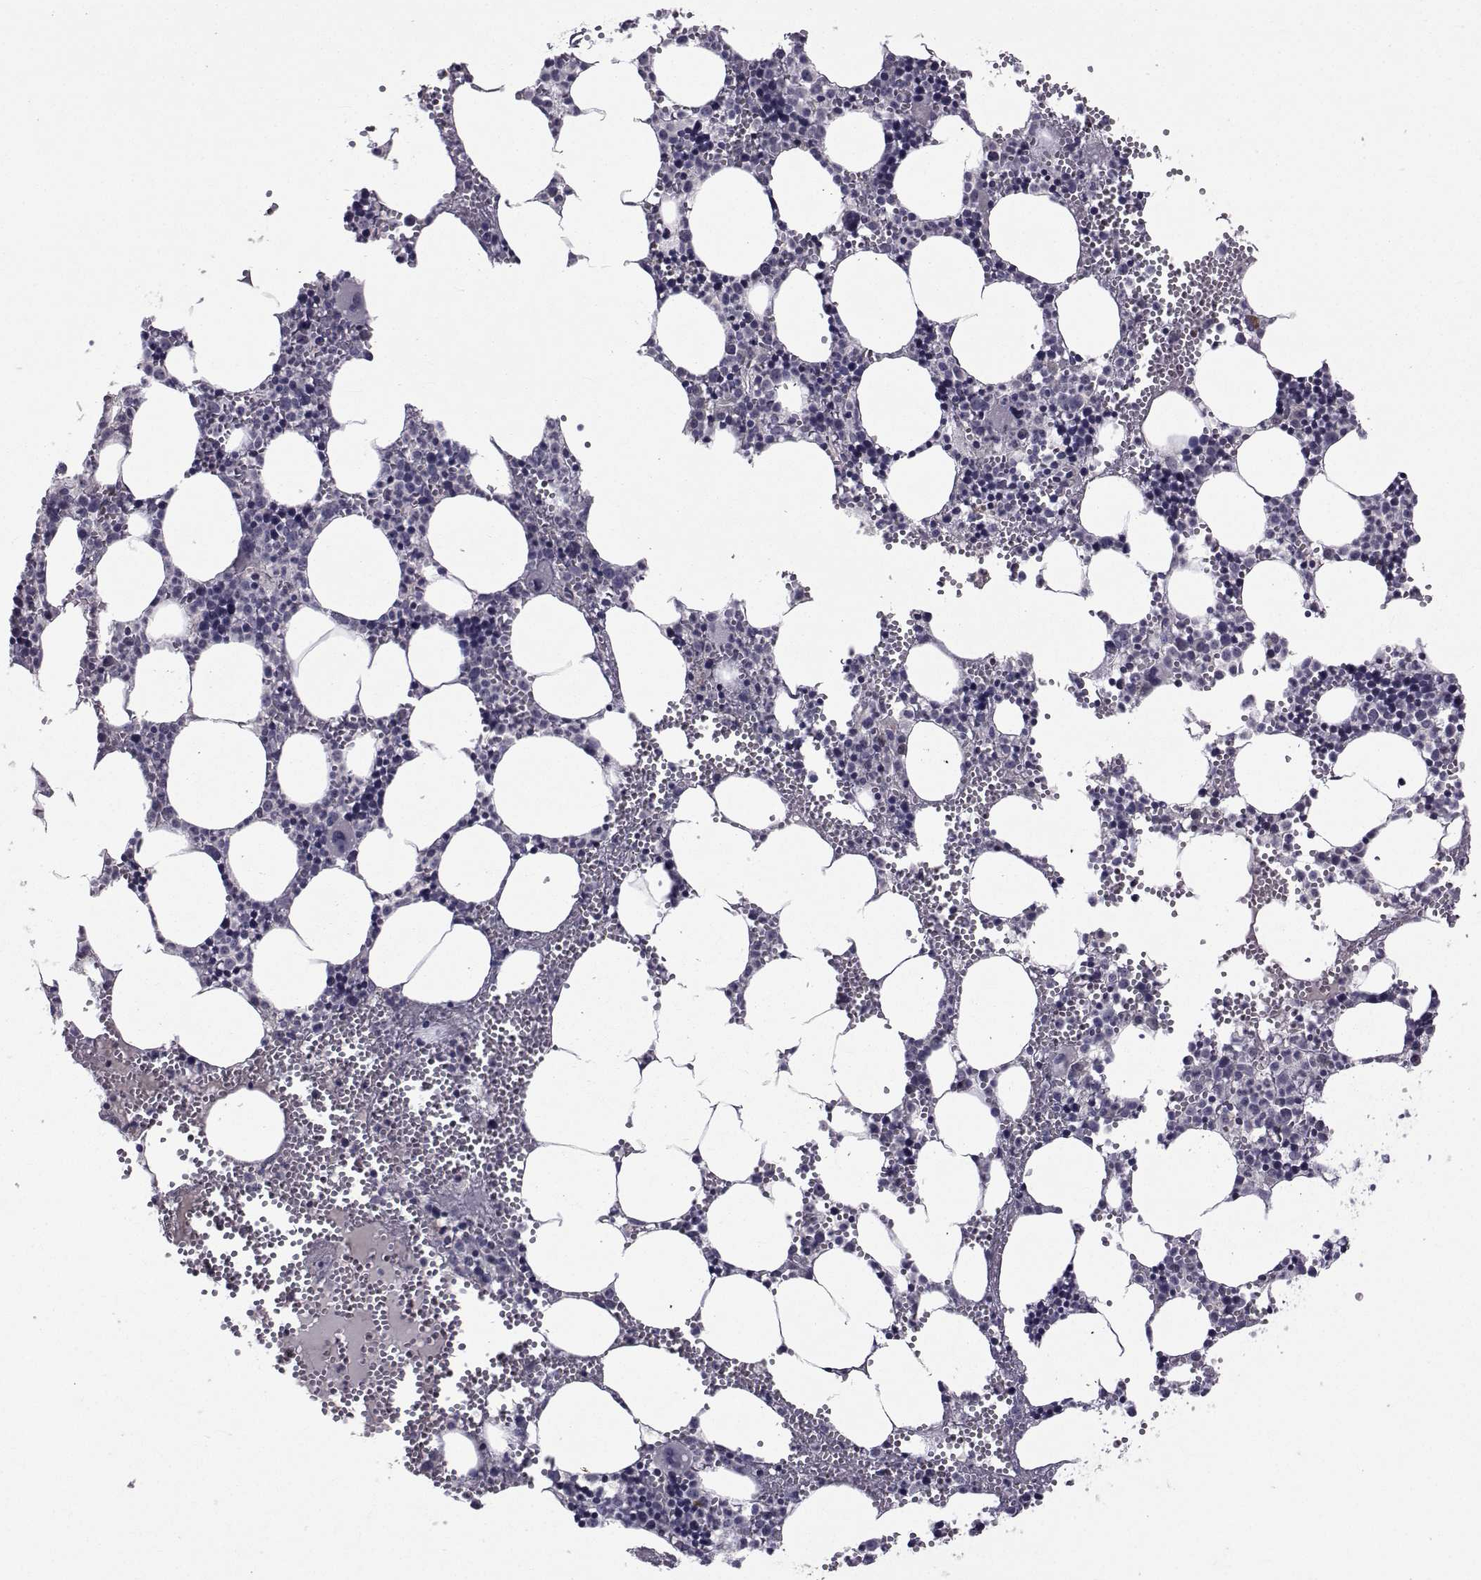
{"staining": {"intensity": "negative", "quantity": "none", "location": "none"}, "tissue": "bone marrow", "cell_type": "Hematopoietic cells", "image_type": "normal", "snomed": [{"axis": "morphology", "description": "Normal tissue, NOS"}, {"axis": "topography", "description": "Bone marrow"}], "caption": "The immunohistochemistry micrograph has no significant staining in hematopoietic cells of bone marrow.", "gene": "FDXR", "patient": {"sex": "male", "age": 89}}